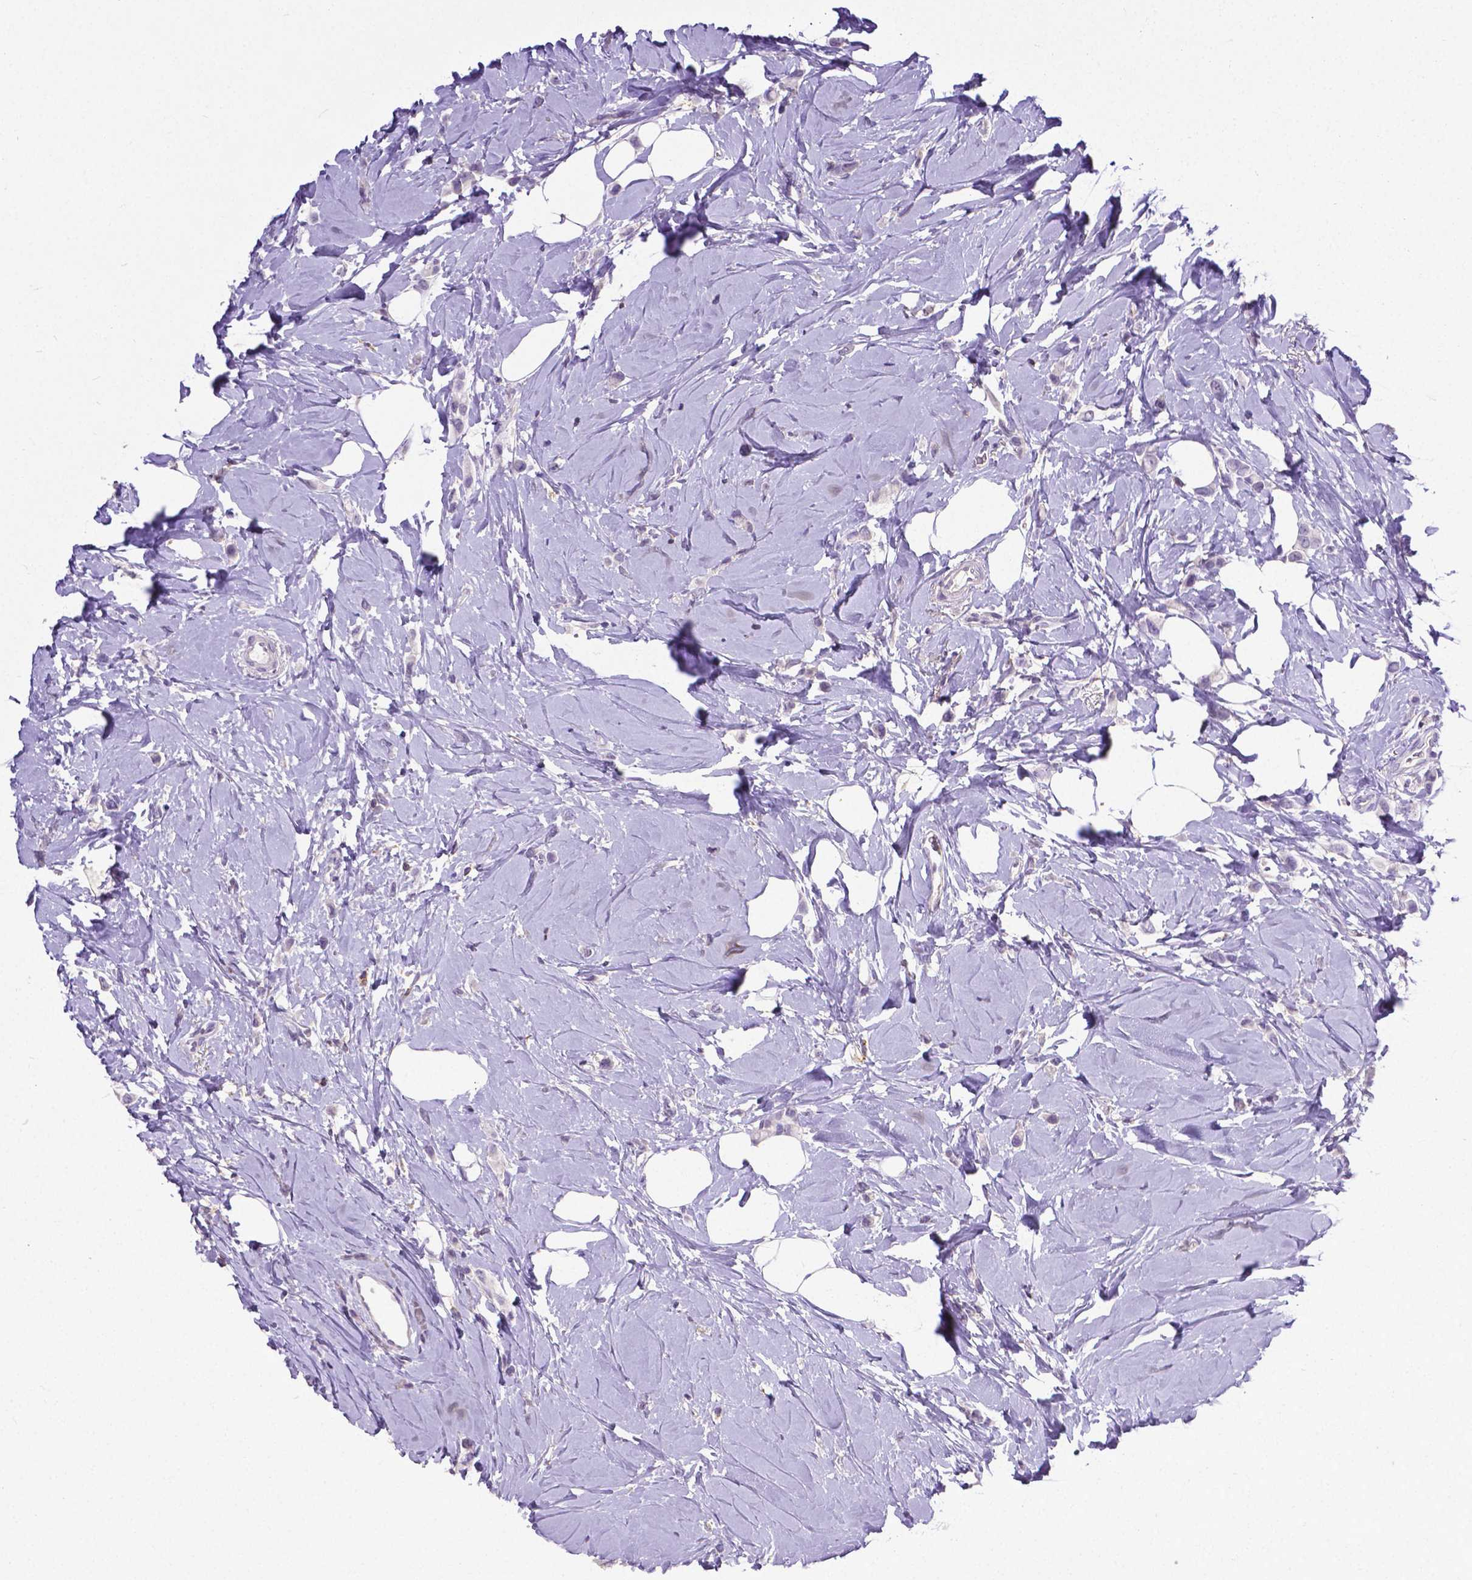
{"staining": {"intensity": "negative", "quantity": "none", "location": "none"}, "tissue": "breast cancer", "cell_type": "Tumor cells", "image_type": "cancer", "snomed": [{"axis": "morphology", "description": "Lobular carcinoma"}, {"axis": "topography", "description": "Breast"}], "caption": "Immunohistochemical staining of human breast lobular carcinoma reveals no significant staining in tumor cells.", "gene": "CD4", "patient": {"sex": "female", "age": 66}}